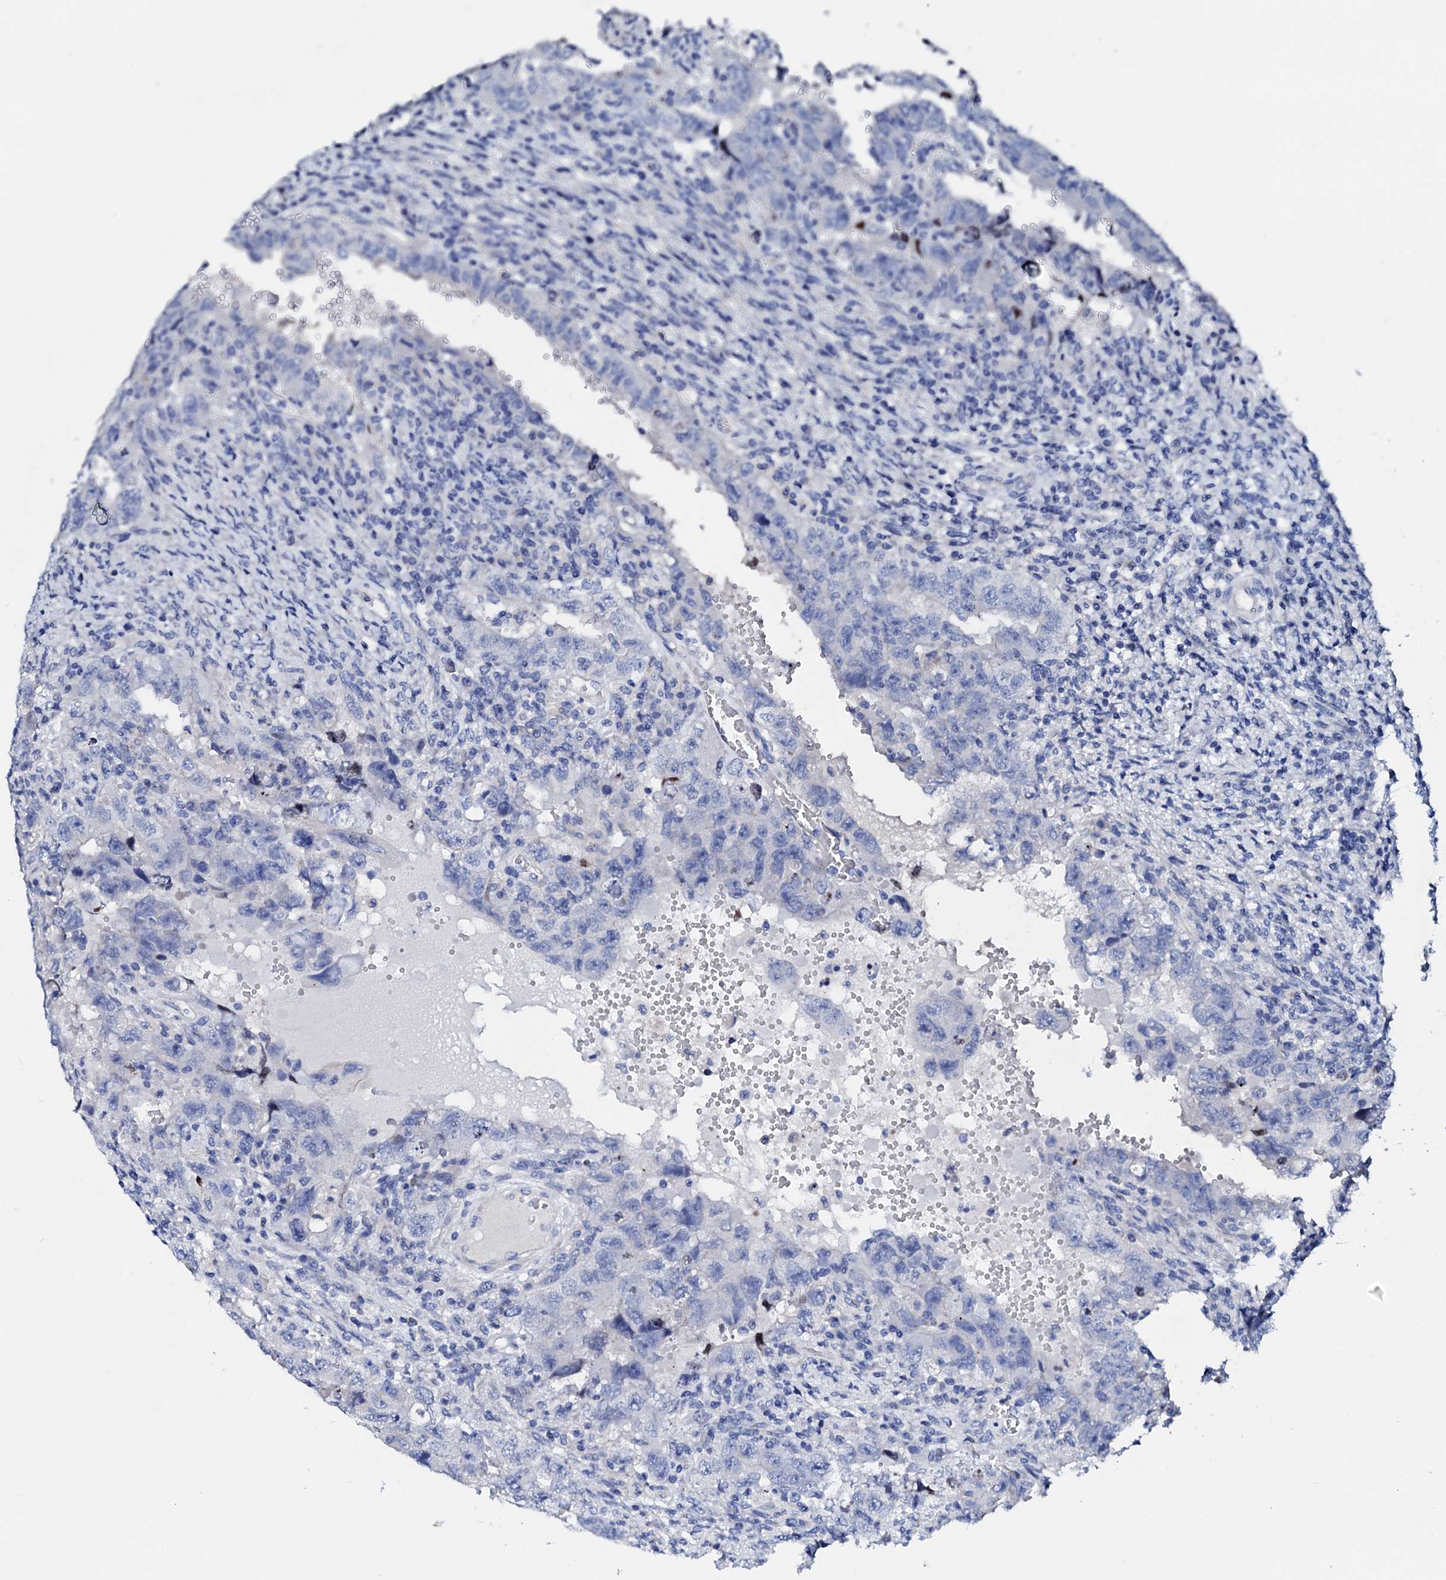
{"staining": {"intensity": "negative", "quantity": "none", "location": "none"}, "tissue": "testis cancer", "cell_type": "Tumor cells", "image_type": "cancer", "snomed": [{"axis": "morphology", "description": "Carcinoma, Embryonal, NOS"}, {"axis": "topography", "description": "Testis"}], "caption": "There is no significant positivity in tumor cells of testis cancer (embryonal carcinoma). (Immunohistochemistry (ihc), brightfield microscopy, high magnification).", "gene": "TRDN", "patient": {"sex": "male", "age": 26}}